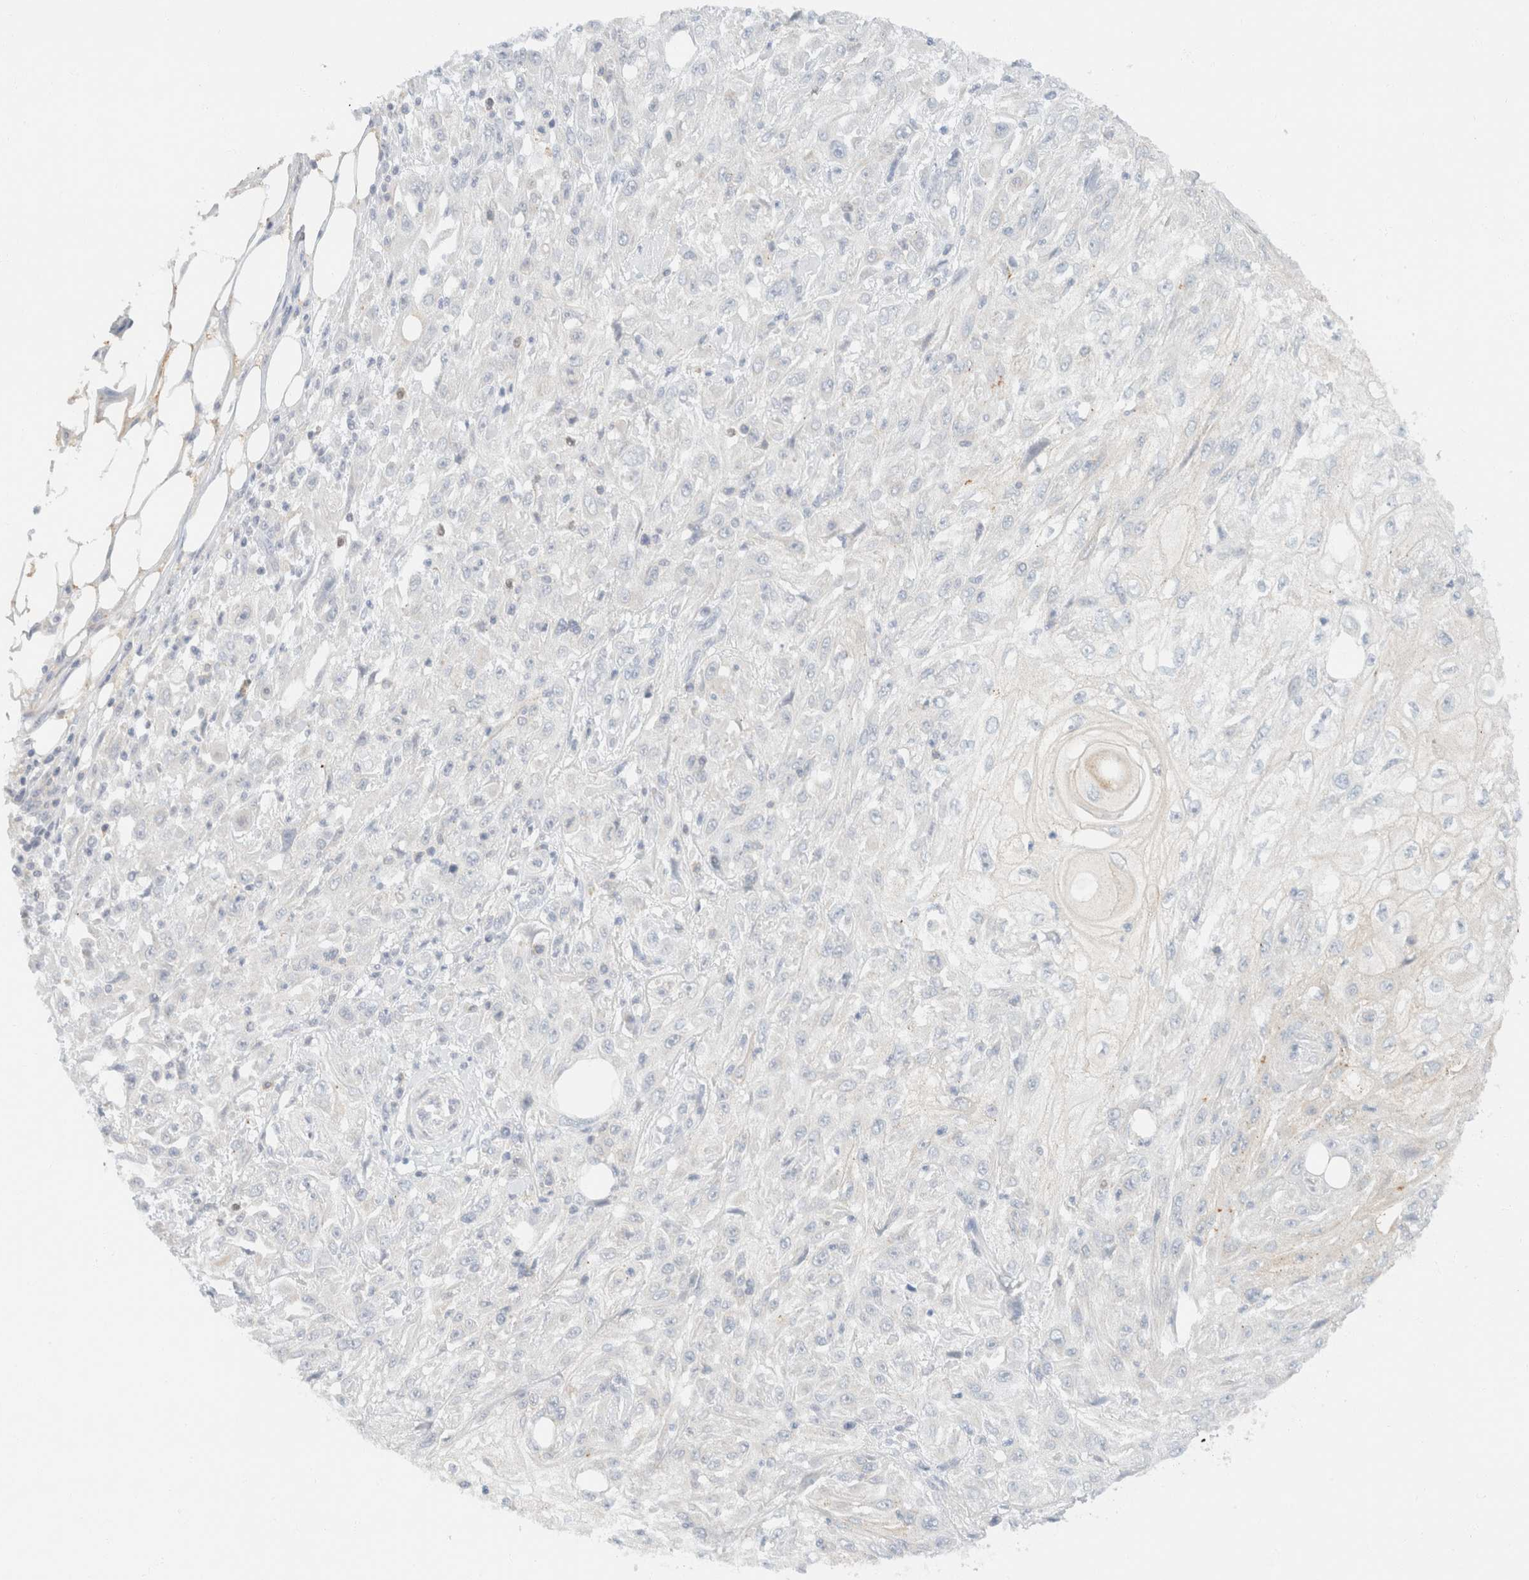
{"staining": {"intensity": "negative", "quantity": "none", "location": "none"}, "tissue": "skin cancer", "cell_type": "Tumor cells", "image_type": "cancer", "snomed": [{"axis": "morphology", "description": "Squamous cell carcinoma, NOS"}, {"axis": "morphology", "description": "Squamous cell carcinoma, metastatic, NOS"}, {"axis": "topography", "description": "Skin"}, {"axis": "topography", "description": "Lymph node"}], "caption": "The photomicrograph exhibits no staining of tumor cells in skin cancer. (DAB immunohistochemistry (IHC) visualized using brightfield microscopy, high magnification).", "gene": "SH3GLB2", "patient": {"sex": "male", "age": 75}}